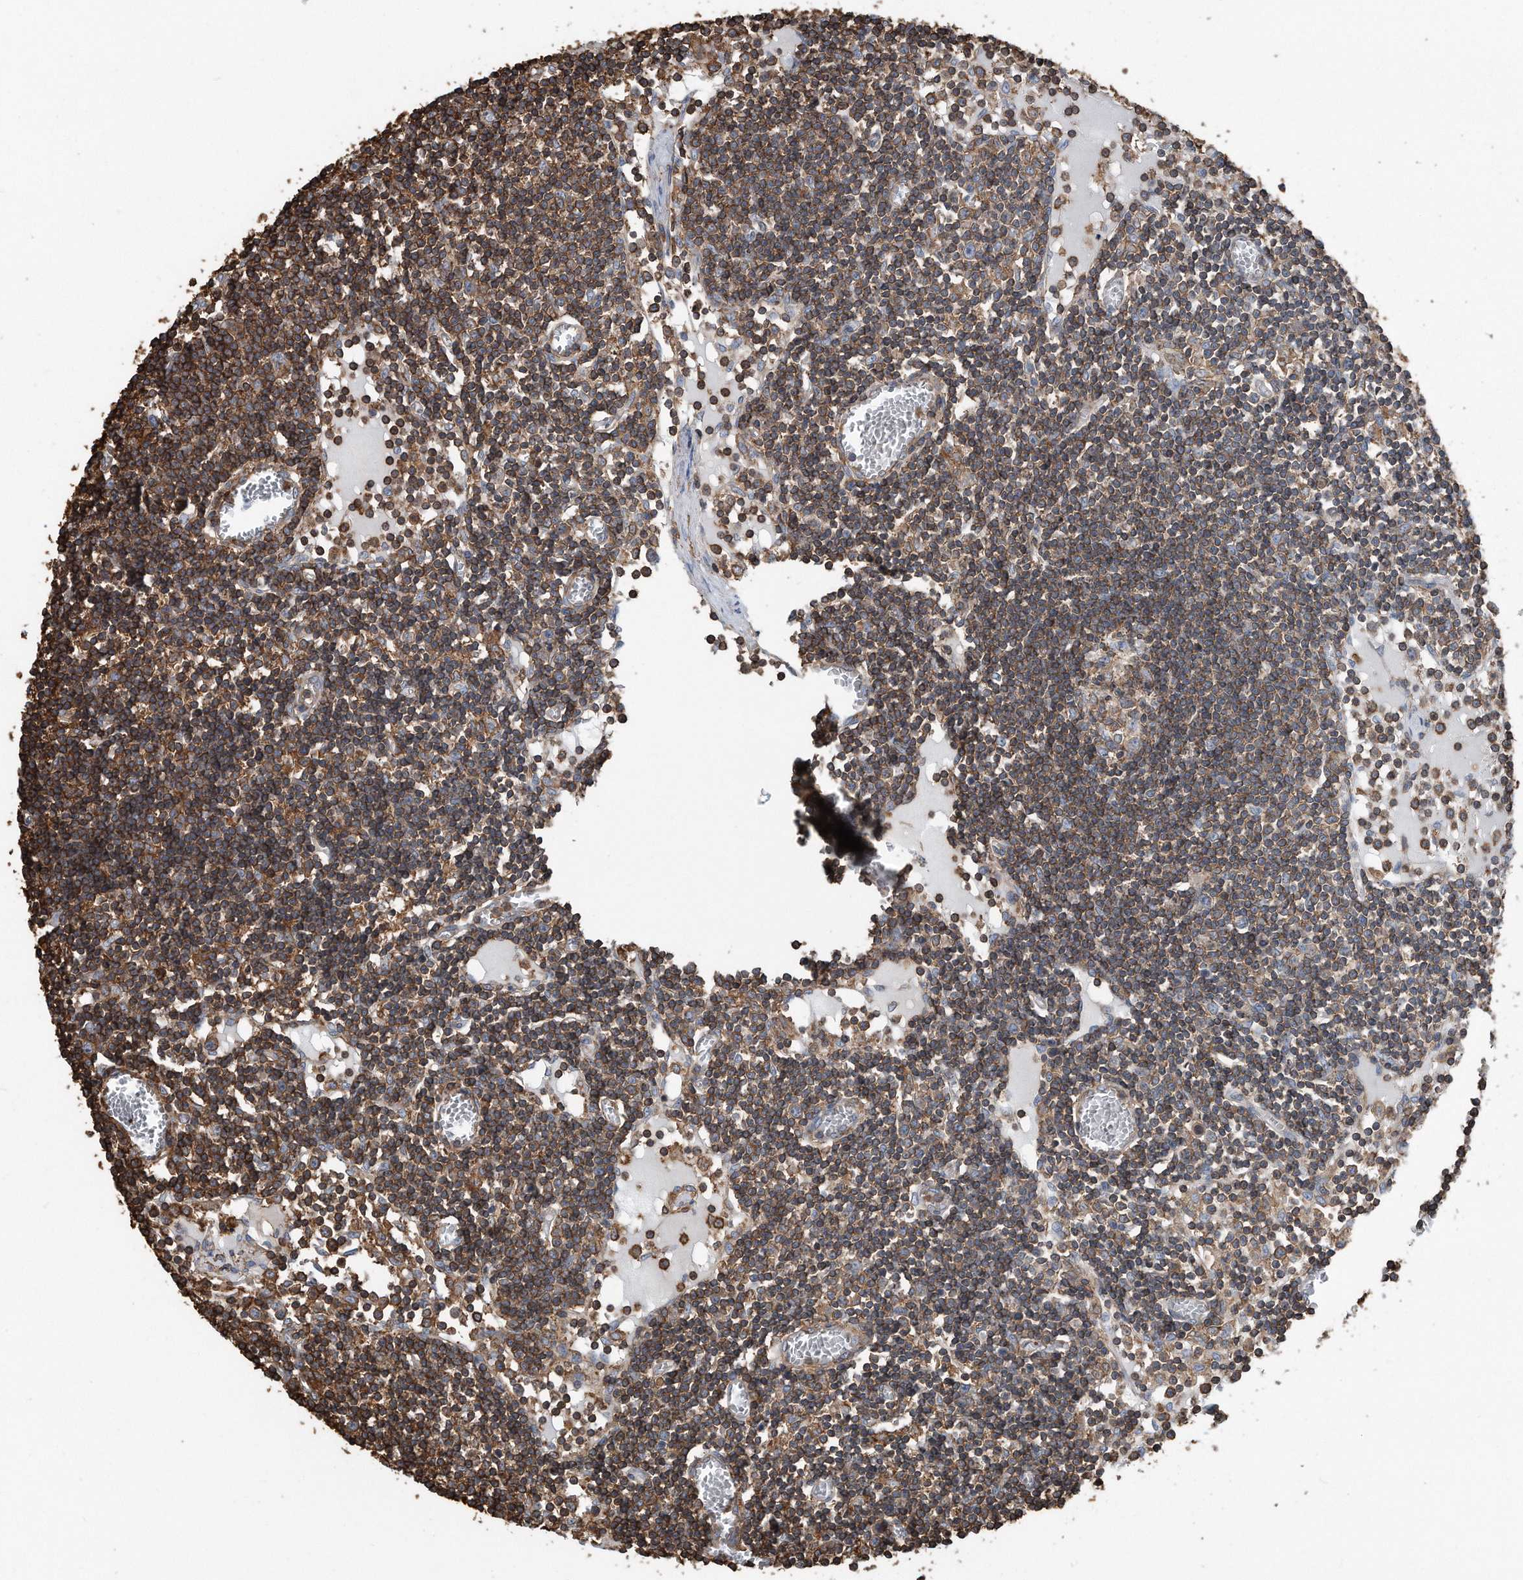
{"staining": {"intensity": "moderate", "quantity": ">75%", "location": "cytoplasmic/membranous"}, "tissue": "lymph node", "cell_type": "Germinal center cells", "image_type": "normal", "snomed": [{"axis": "morphology", "description": "Normal tissue, NOS"}, {"axis": "topography", "description": "Lymph node"}], "caption": "The photomicrograph demonstrates immunohistochemical staining of normal lymph node. There is moderate cytoplasmic/membranous positivity is seen in about >75% of germinal center cells.", "gene": "RSPO3", "patient": {"sex": "female", "age": 11}}